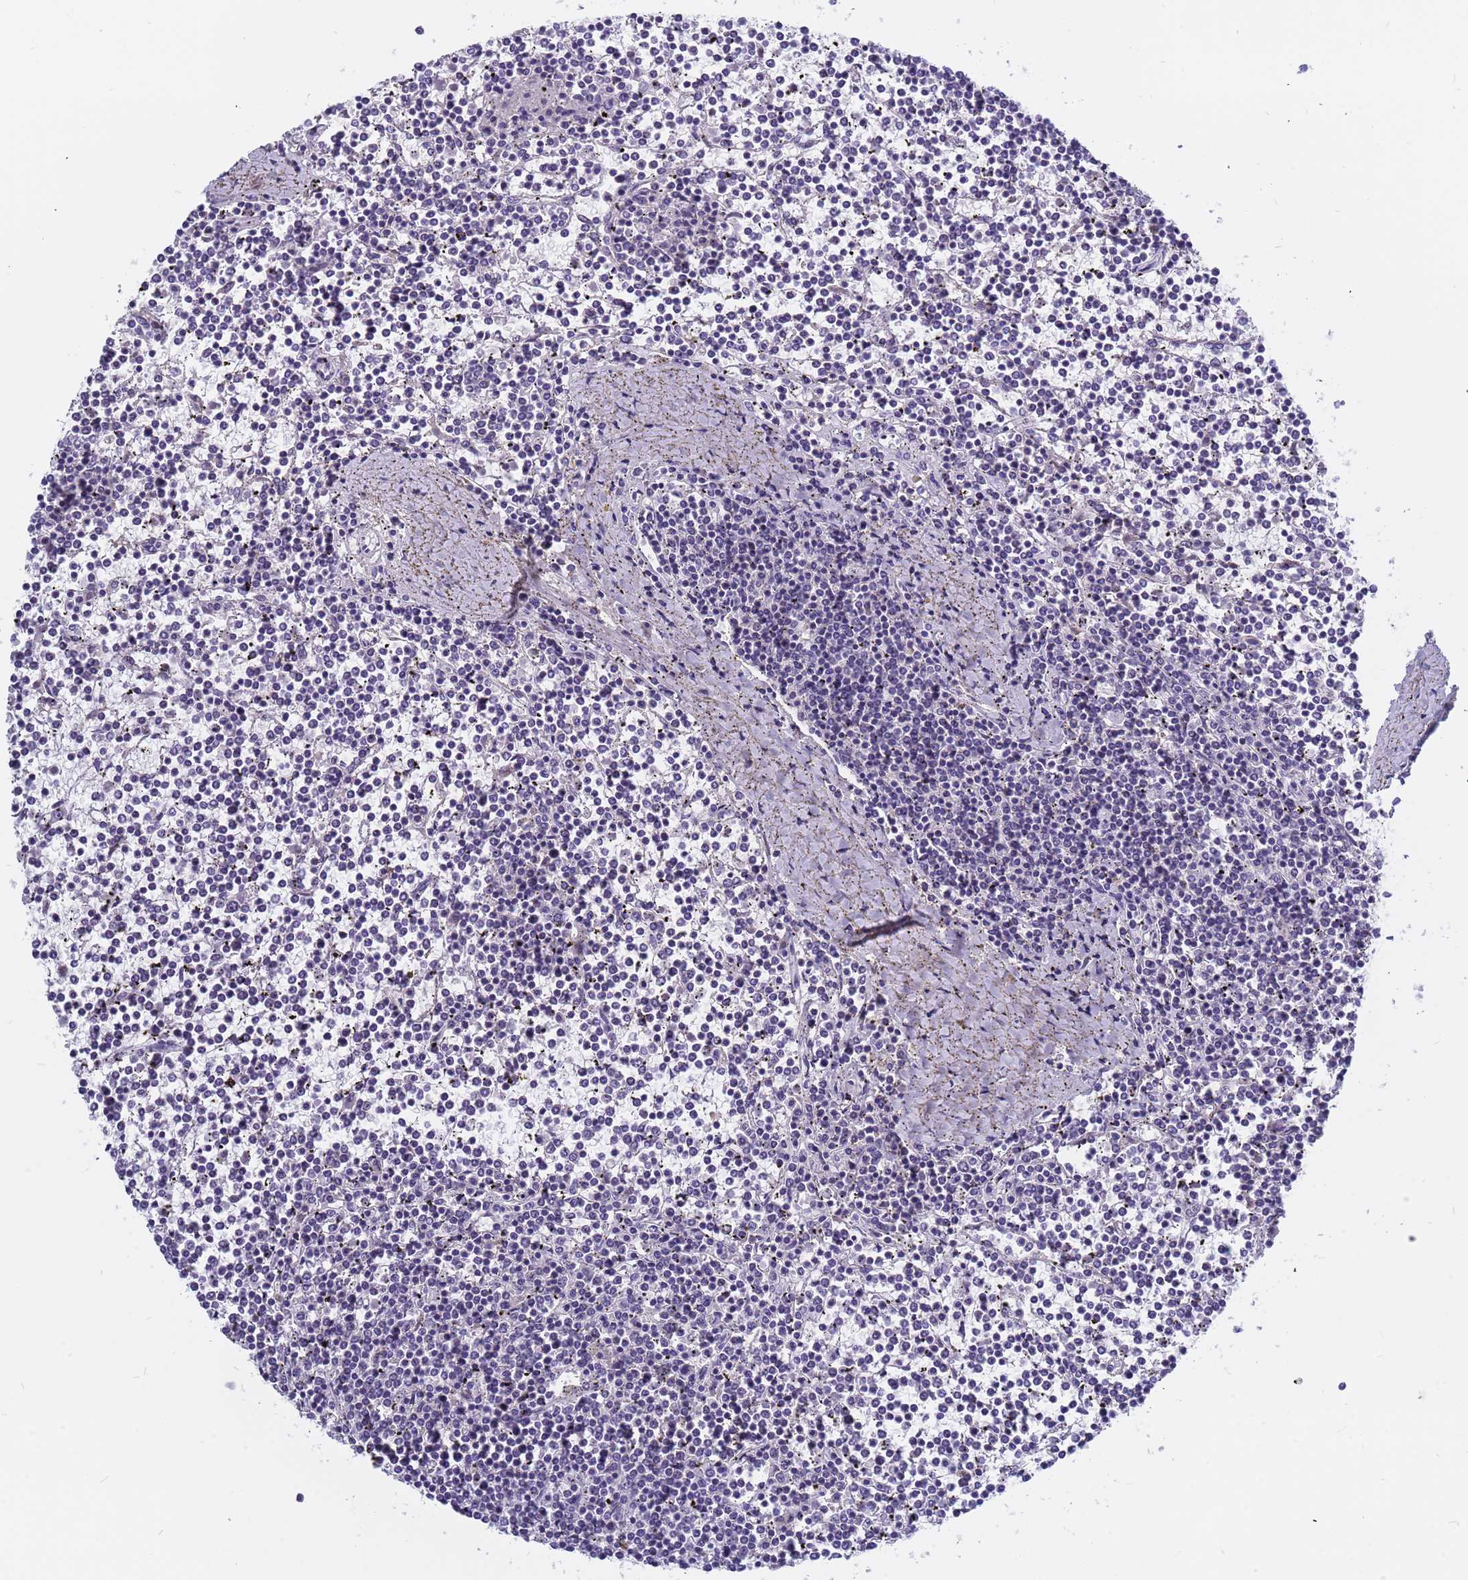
{"staining": {"intensity": "negative", "quantity": "none", "location": "none"}, "tissue": "lymphoma", "cell_type": "Tumor cells", "image_type": "cancer", "snomed": [{"axis": "morphology", "description": "Malignant lymphoma, non-Hodgkin's type, Low grade"}, {"axis": "topography", "description": "Spleen"}], "caption": "A high-resolution micrograph shows IHC staining of low-grade malignant lymphoma, non-Hodgkin's type, which demonstrates no significant expression in tumor cells. (DAB (3,3'-diaminobenzidine) IHC with hematoxylin counter stain).", "gene": "CXorf65", "patient": {"sex": "female", "age": 19}}